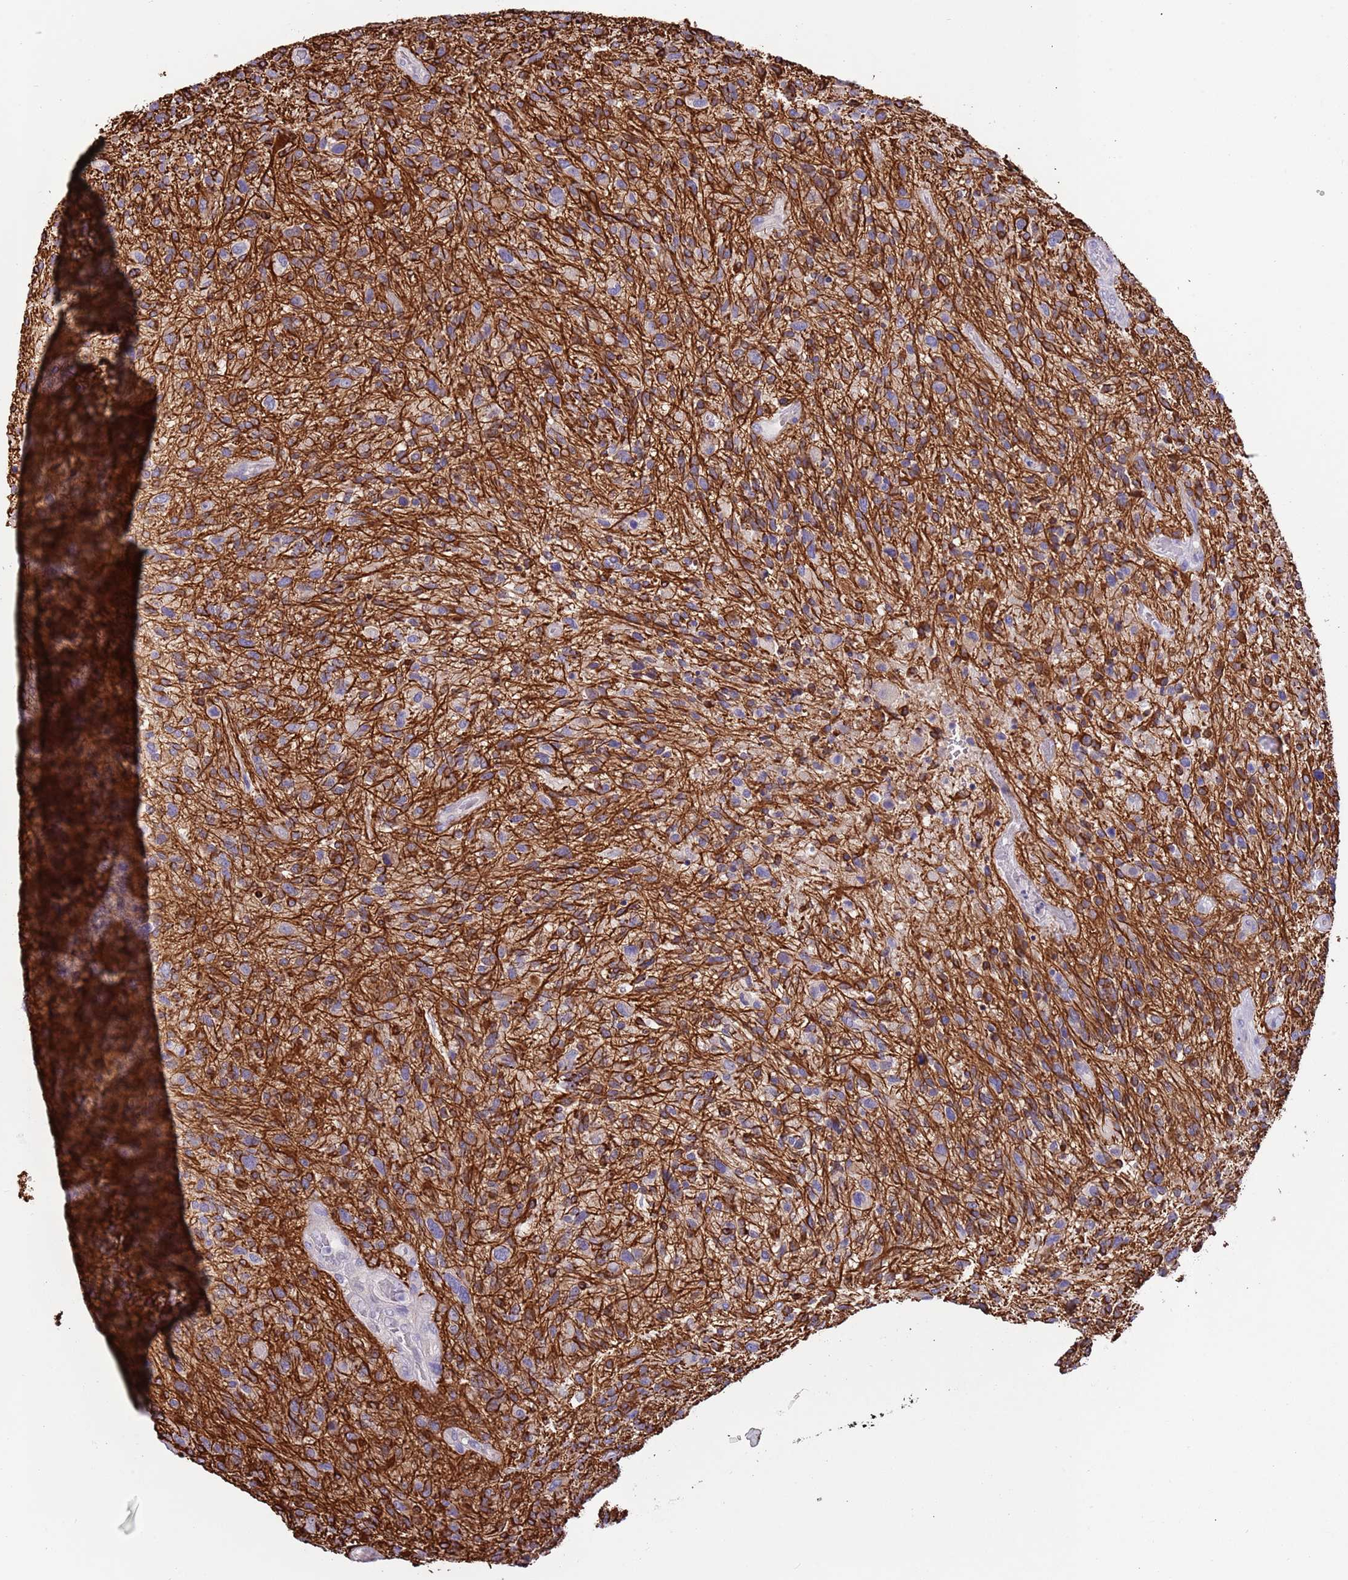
{"staining": {"intensity": "negative", "quantity": "none", "location": "none"}, "tissue": "glioma", "cell_type": "Tumor cells", "image_type": "cancer", "snomed": [{"axis": "morphology", "description": "Glioma, malignant, High grade"}, {"axis": "topography", "description": "Brain"}], "caption": "This is an immunohistochemistry (IHC) image of glioma. There is no staining in tumor cells.", "gene": "CABYR", "patient": {"sex": "male", "age": 47}}